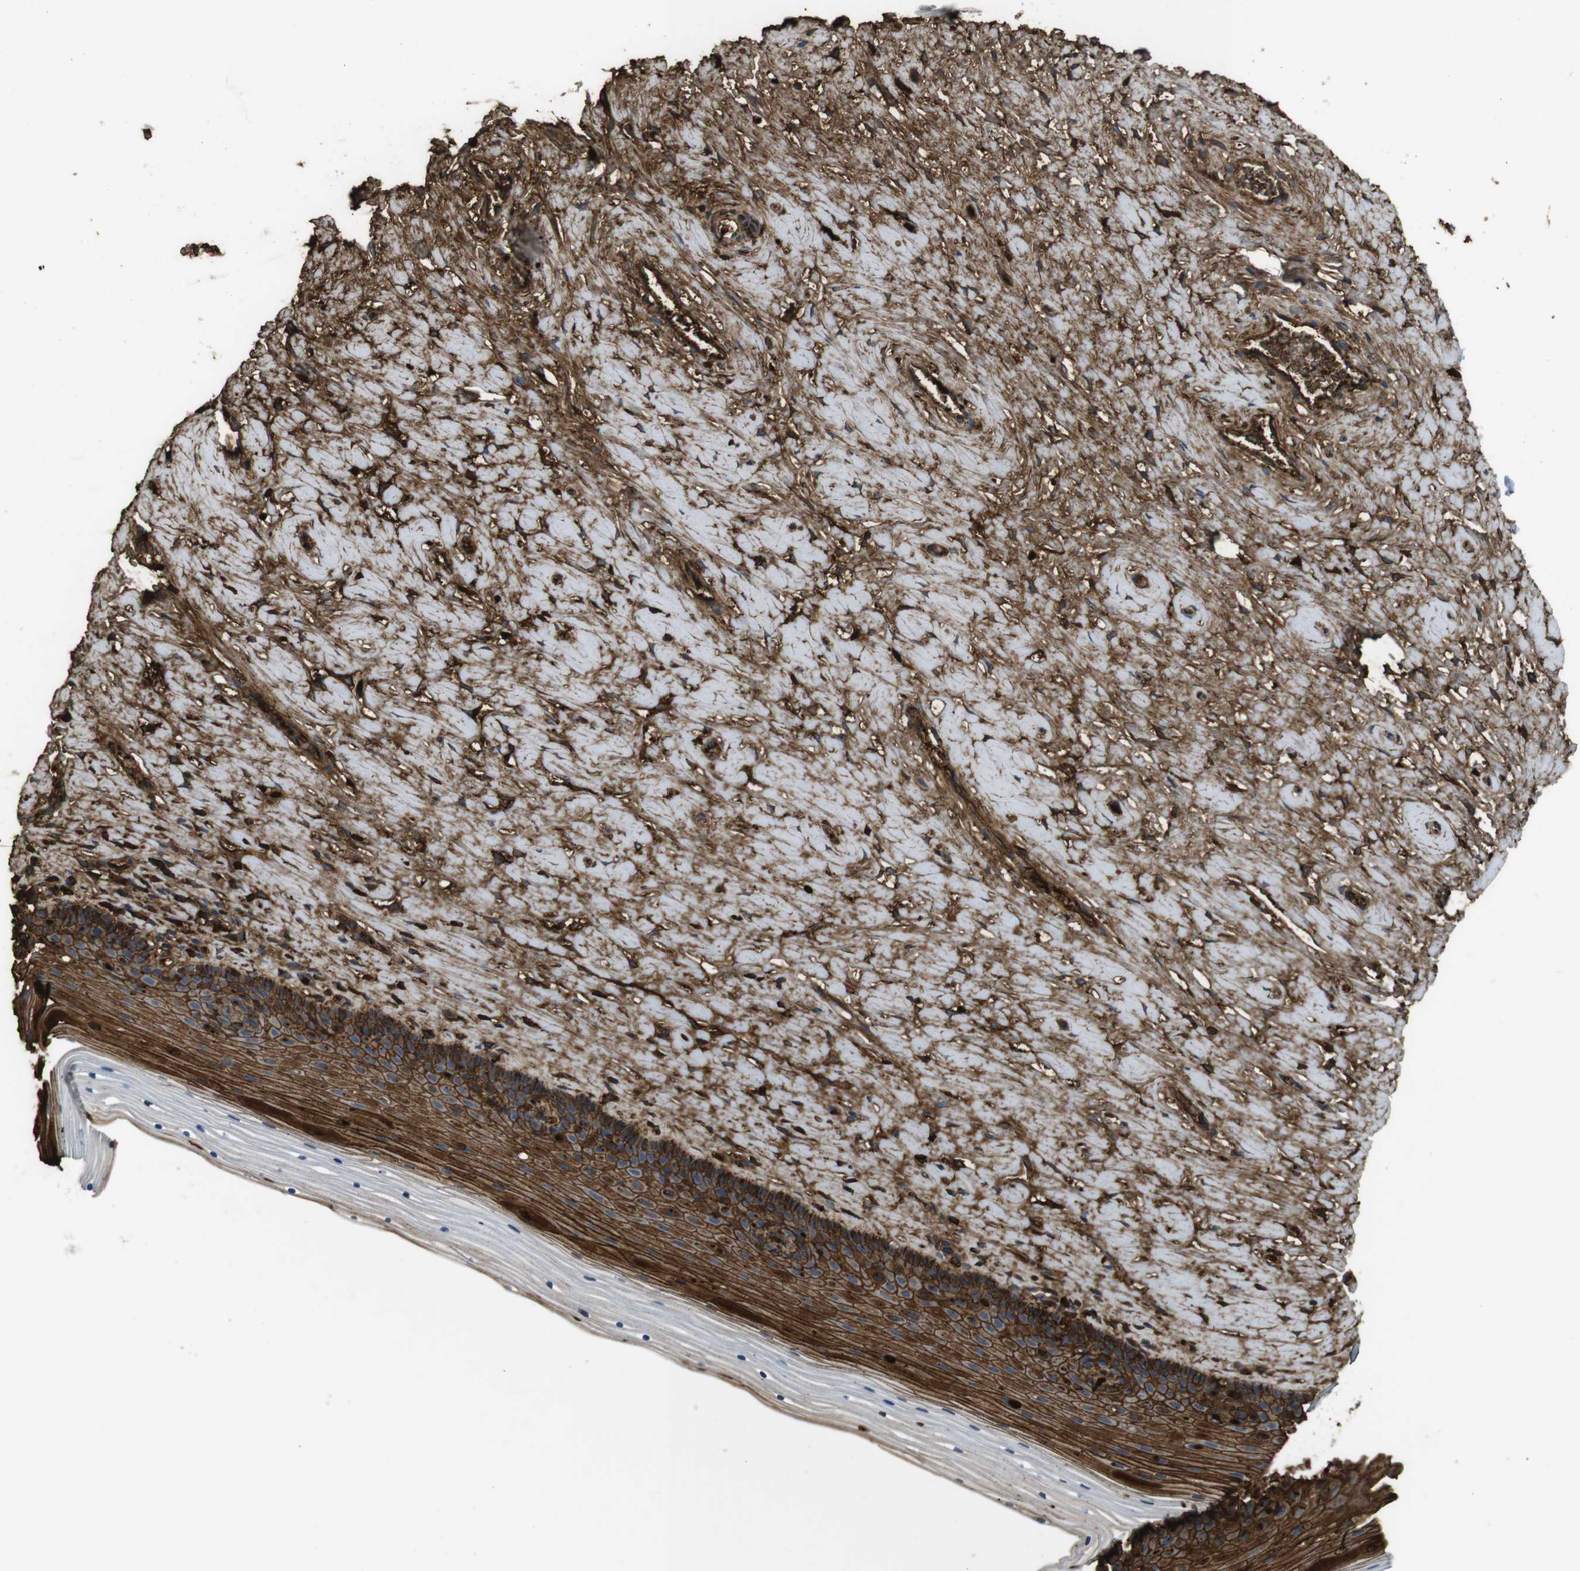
{"staining": {"intensity": "moderate", "quantity": ">75%", "location": "cytoplasmic/membranous"}, "tissue": "cervix", "cell_type": "Glandular cells", "image_type": "normal", "snomed": [{"axis": "morphology", "description": "Normal tissue, NOS"}, {"axis": "topography", "description": "Cervix"}], "caption": "This is a photomicrograph of immunohistochemistry staining of unremarkable cervix, which shows moderate positivity in the cytoplasmic/membranous of glandular cells.", "gene": "LTBP4", "patient": {"sex": "female", "age": 39}}